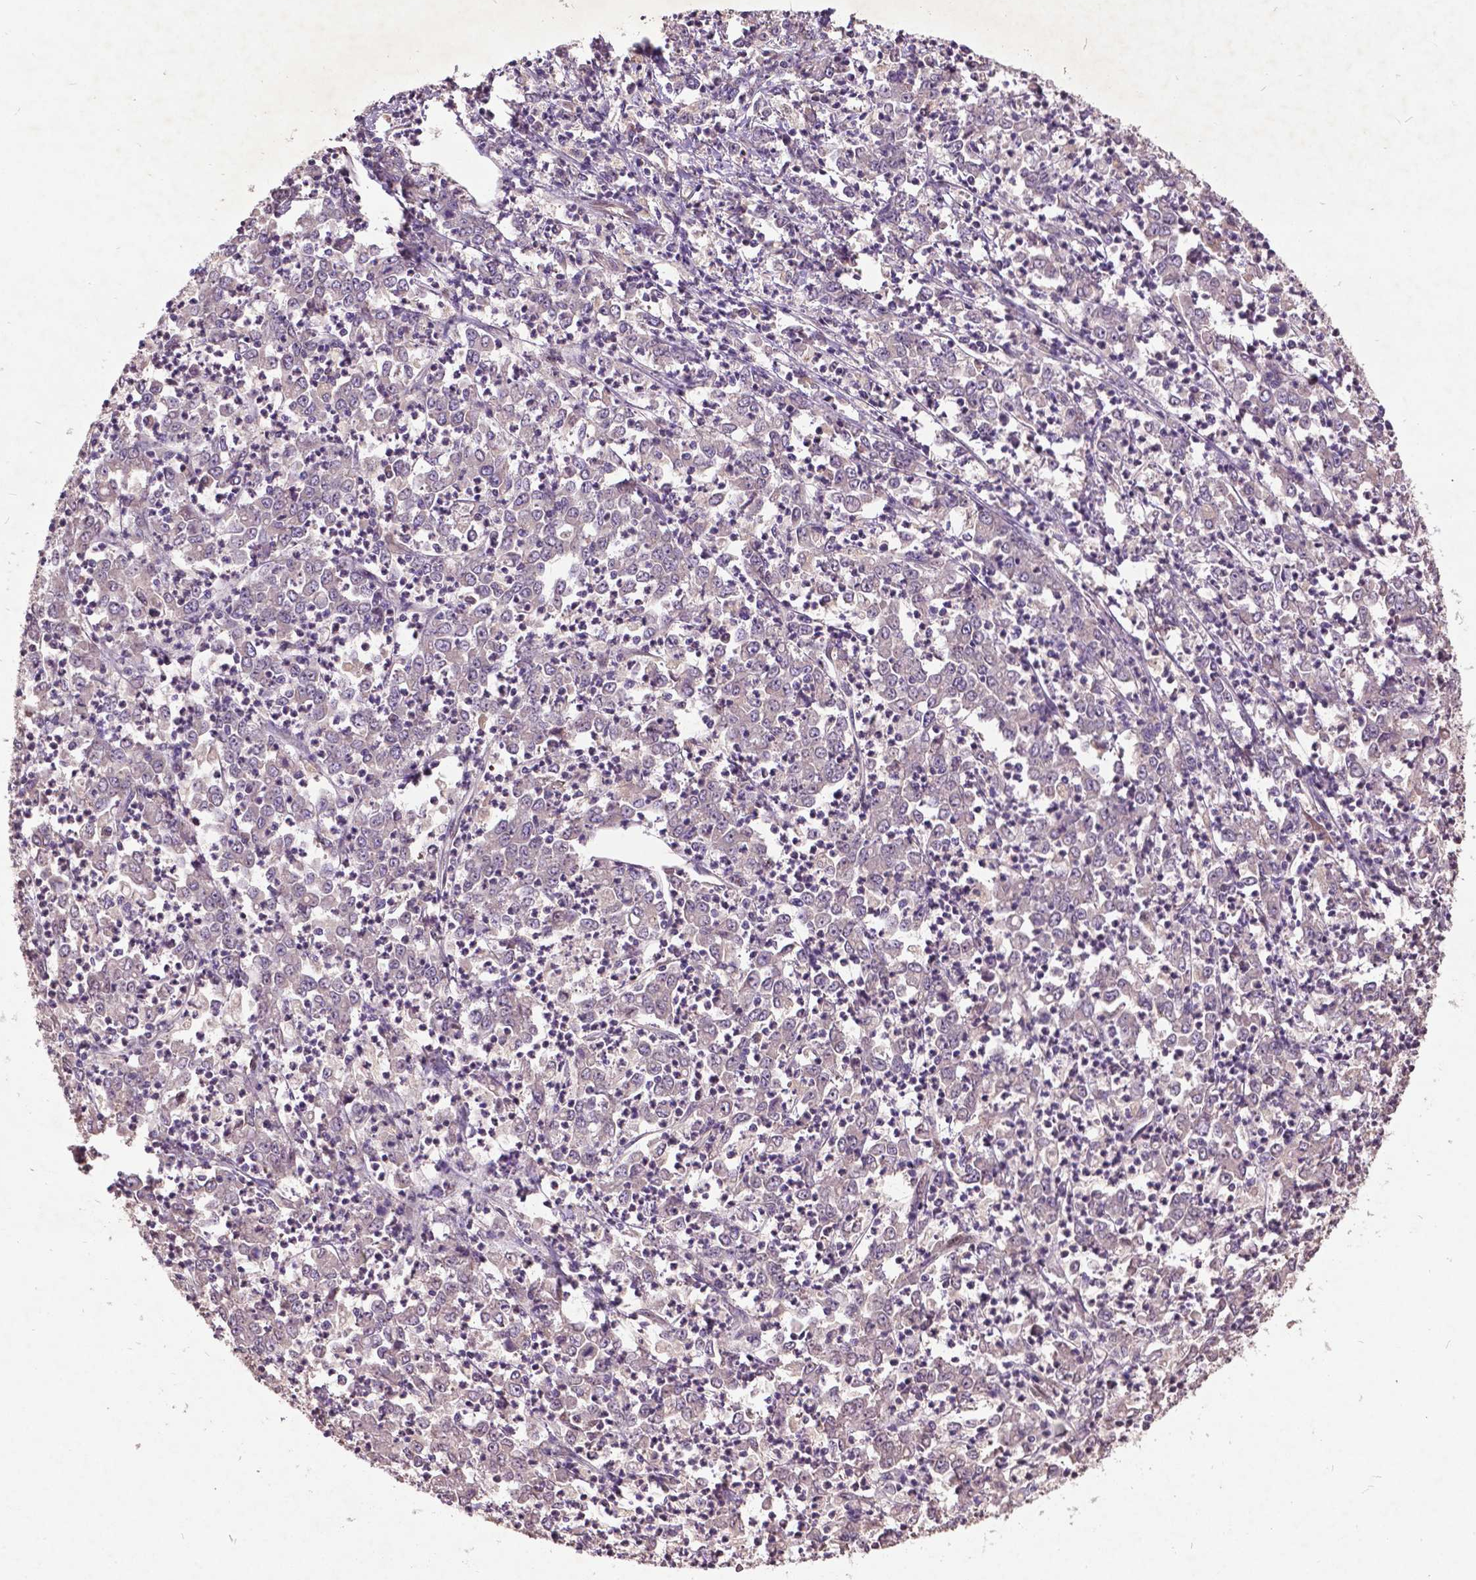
{"staining": {"intensity": "negative", "quantity": "none", "location": "none"}, "tissue": "stomach cancer", "cell_type": "Tumor cells", "image_type": "cancer", "snomed": [{"axis": "morphology", "description": "Adenocarcinoma, NOS"}, {"axis": "topography", "description": "Stomach, lower"}], "caption": "This is an immunohistochemistry histopathology image of human stomach cancer (adenocarcinoma). There is no positivity in tumor cells.", "gene": "AP1S3", "patient": {"sex": "female", "age": 71}}